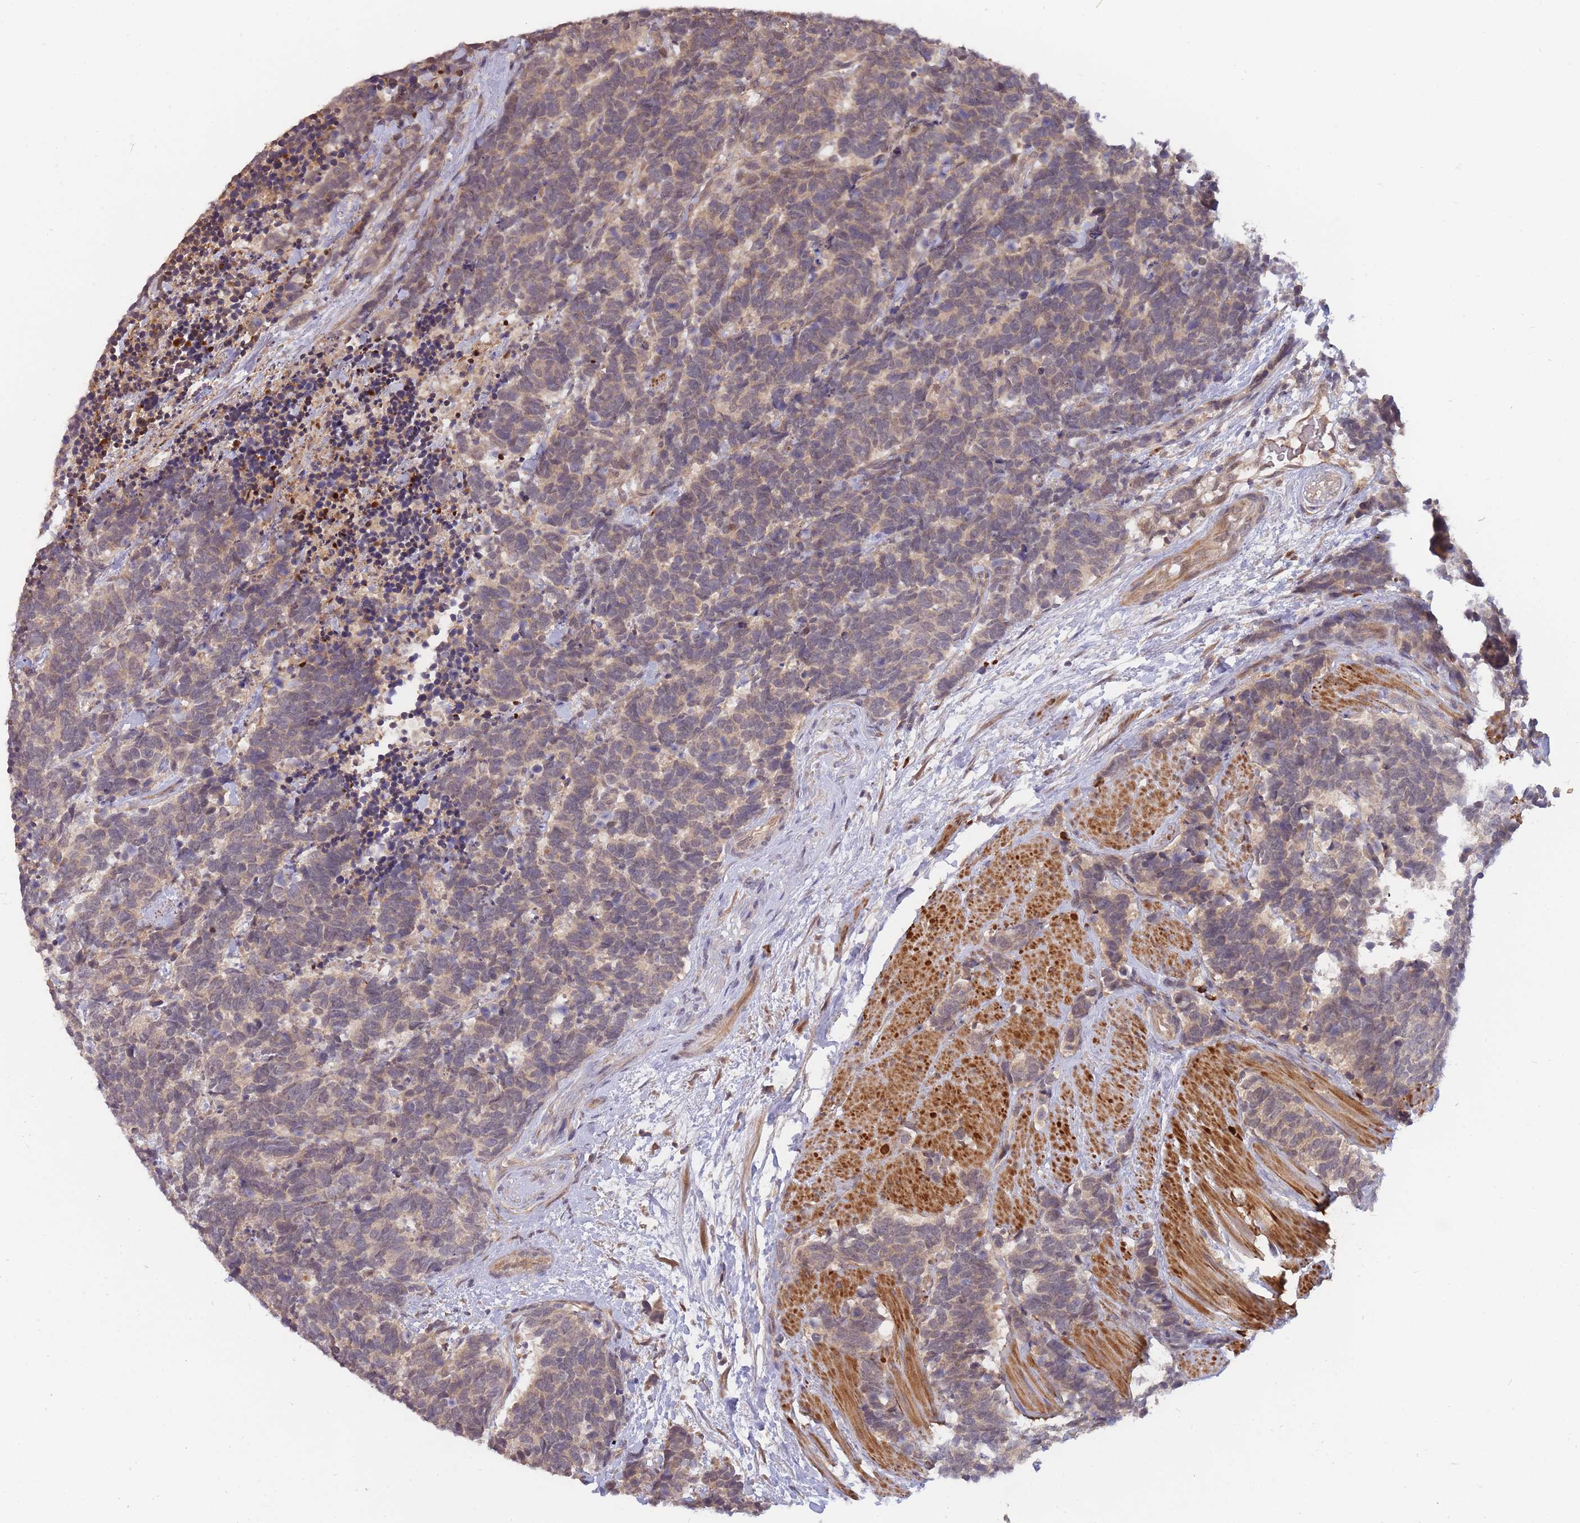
{"staining": {"intensity": "weak", "quantity": ">75%", "location": "cytoplasmic/membranous"}, "tissue": "carcinoid", "cell_type": "Tumor cells", "image_type": "cancer", "snomed": [{"axis": "morphology", "description": "Carcinoma, NOS"}, {"axis": "morphology", "description": "Carcinoid, malignant, NOS"}, {"axis": "topography", "description": "Prostate"}], "caption": "Weak cytoplasmic/membranous positivity is identified in approximately >75% of tumor cells in carcinoid.", "gene": "SMC6", "patient": {"sex": "male", "age": 57}}